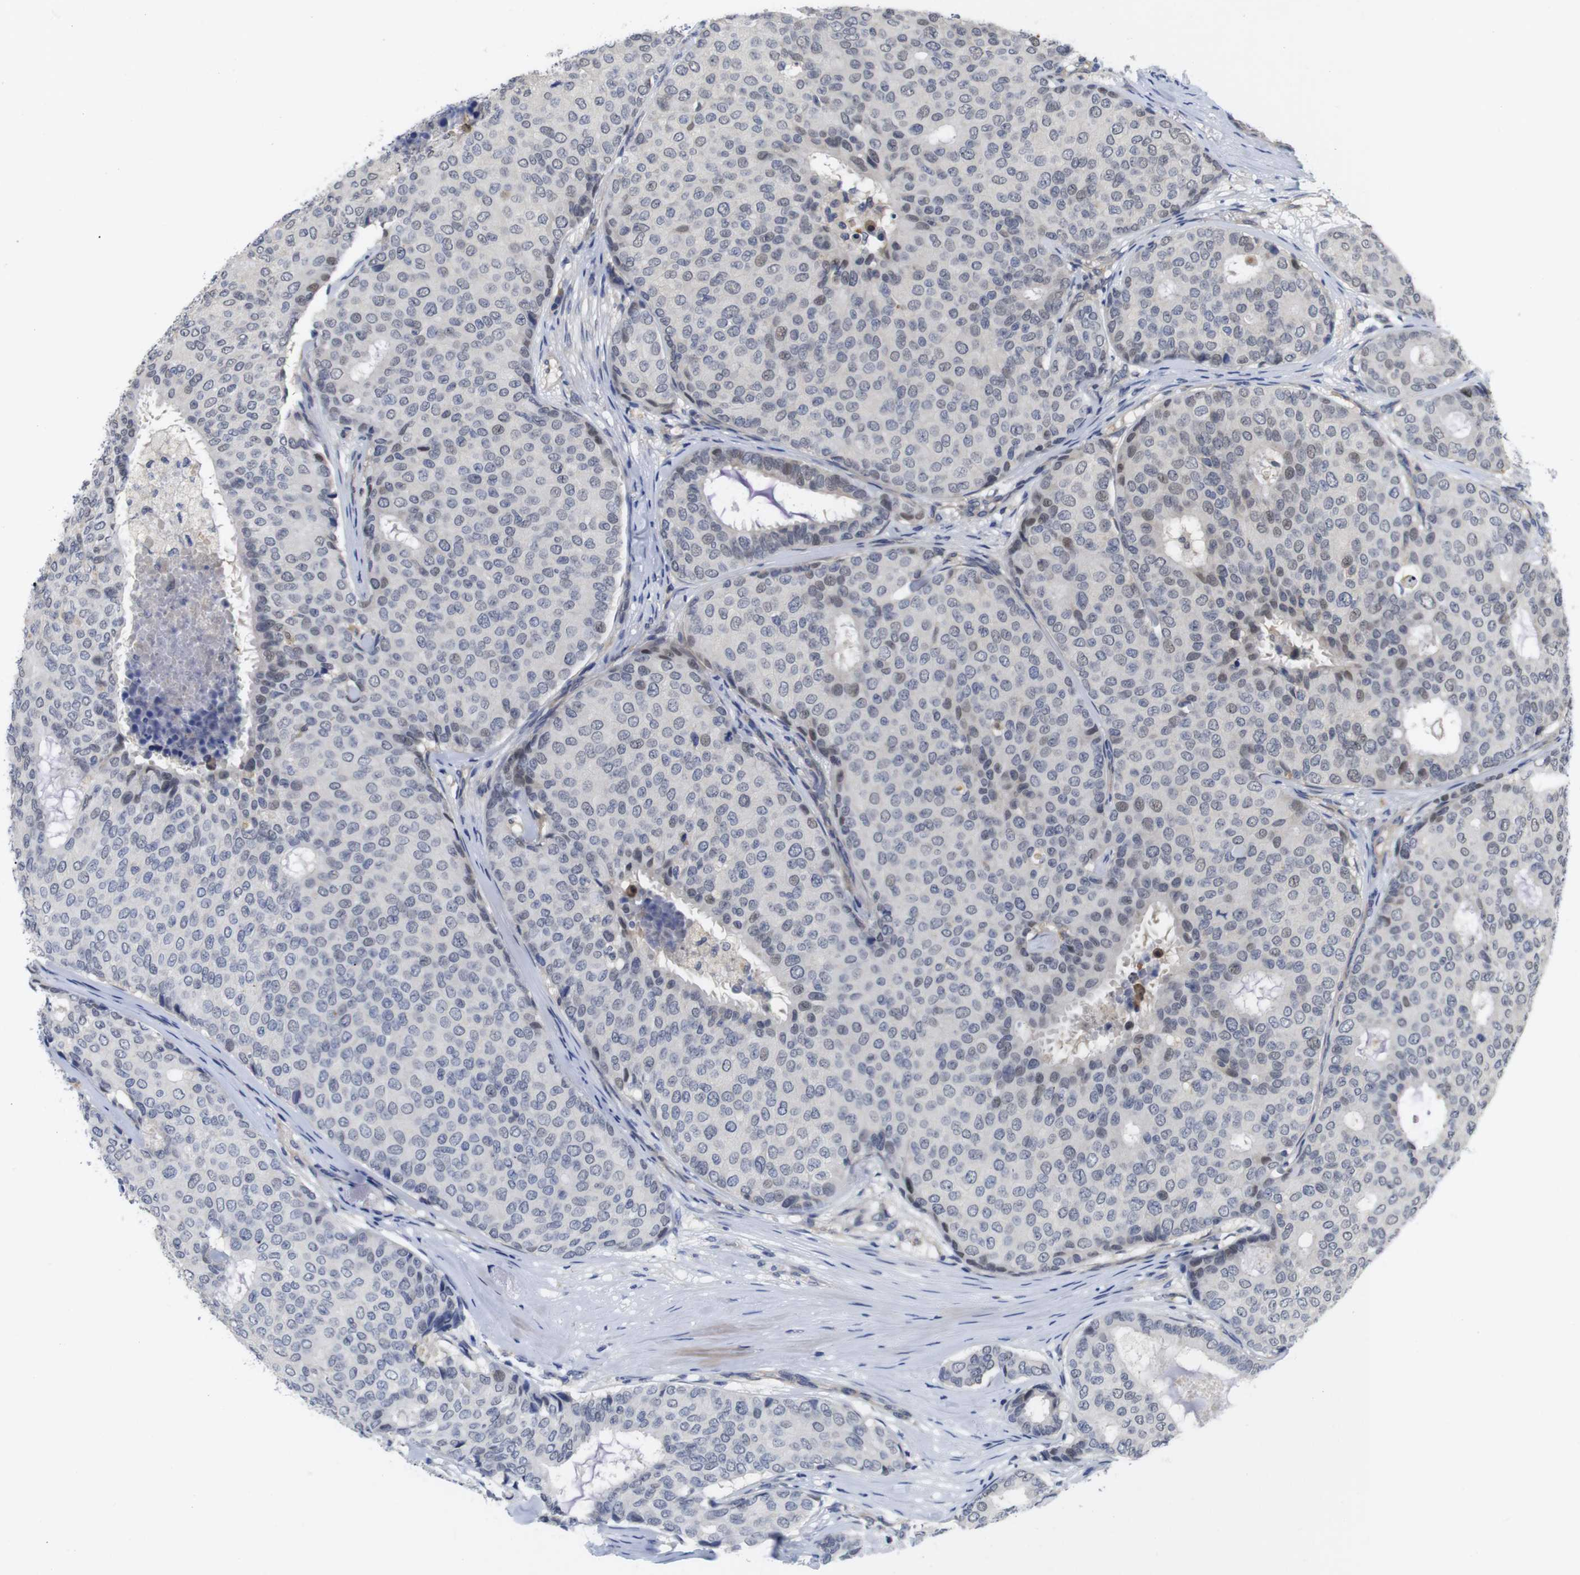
{"staining": {"intensity": "weak", "quantity": "<25%", "location": "nuclear"}, "tissue": "breast cancer", "cell_type": "Tumor cells", "image_type": "cancer", "snomed": [{"axis": "morphology", "description": "Duct carcinoma"}, {"axis": "topography", "description": "Breast"}], "caption": "This is a micrograph of immunohistochemistry staining of breast intraductal carcinoma, which shows no staining in tumor cells.", "gene": "FNTA", "patient": {"sex": "female", "age": 75}}